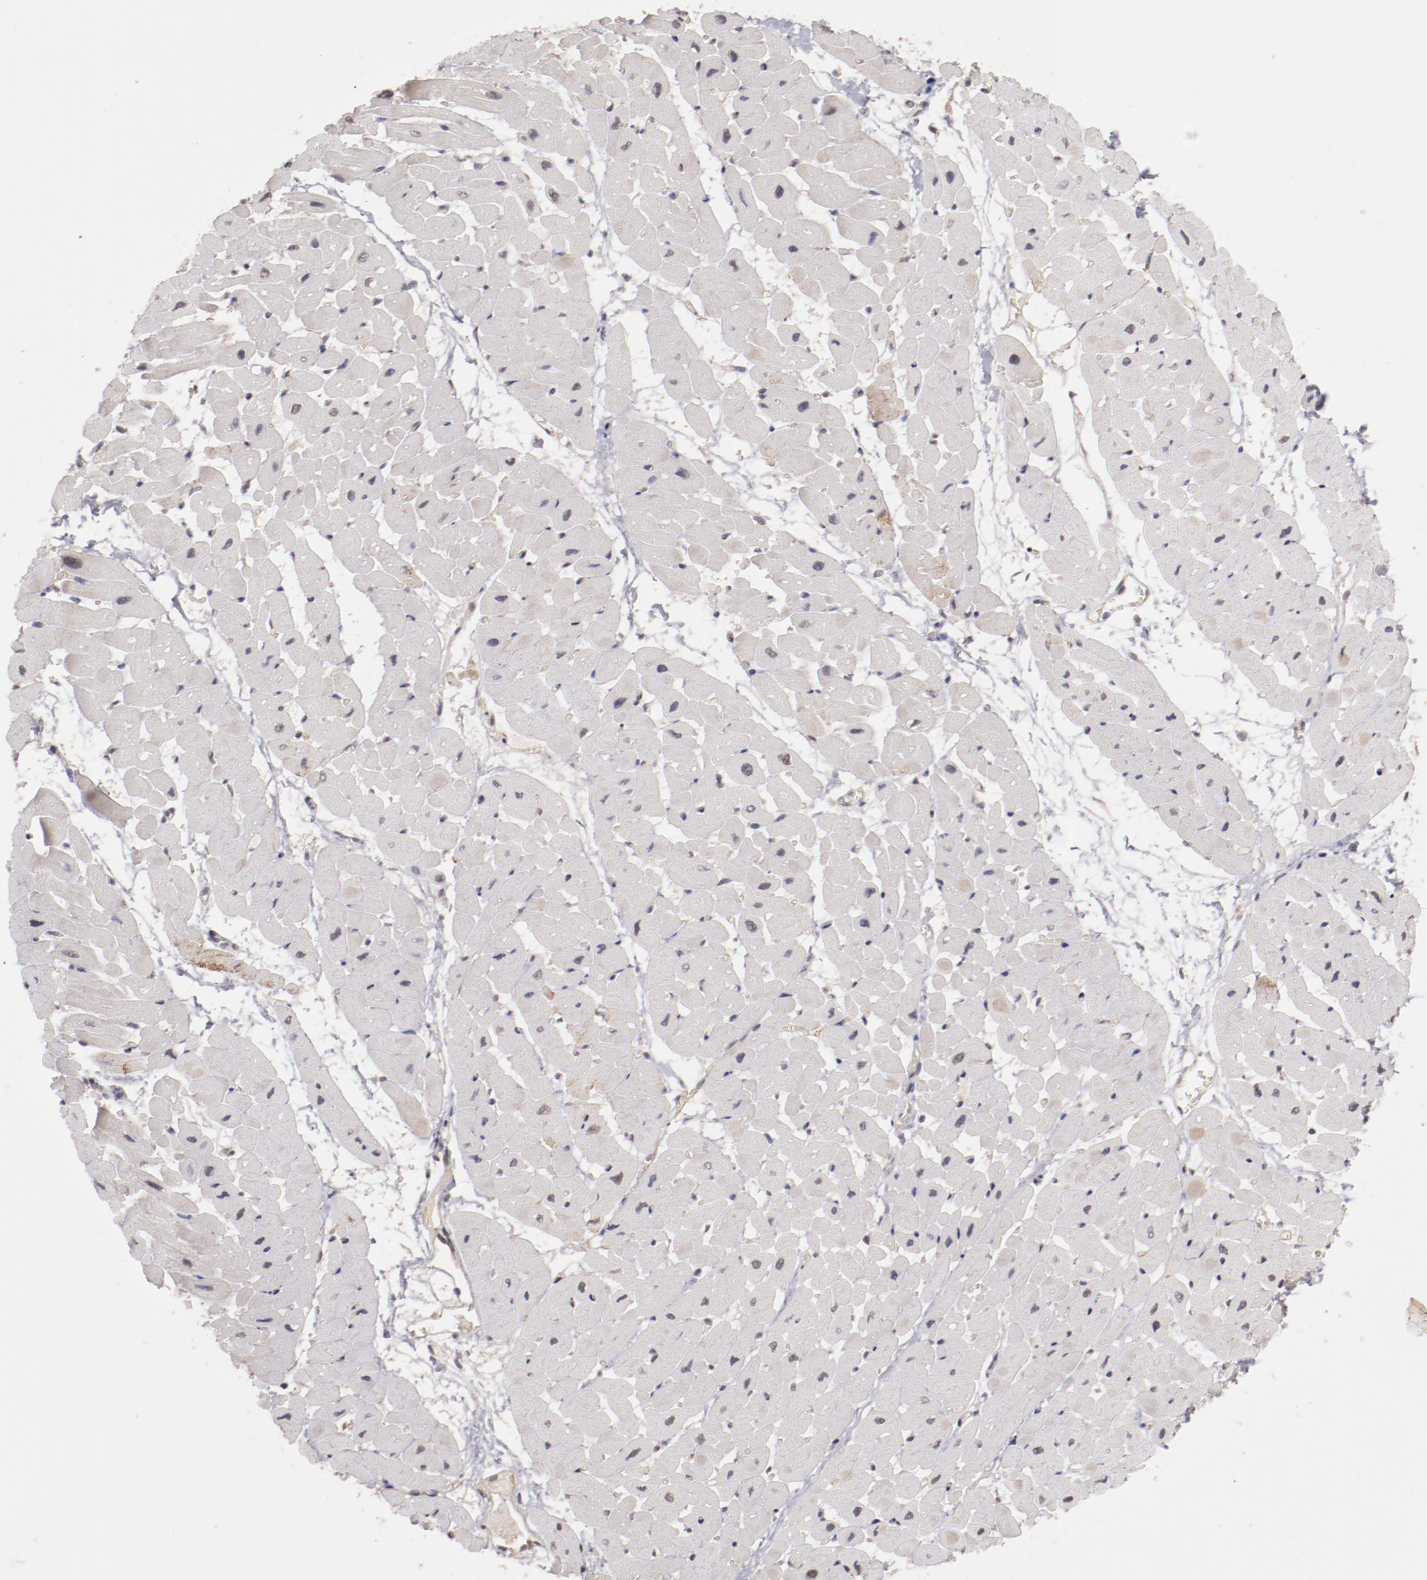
{"staining": {"intensity": "moderate", "quantity": ">75%", "location": "cytoplasmic/membranous"}, "tissue": "heart muscle", "cell_type": "Cardiomyocytes", "image_type": "normal", "snomed": [{"axis": "morphology", "description": "Normal tissue, NOS"}, {"axis": "topography", "description": "Heart"}], "caption": "A high-resolution photomicrograph shows IHC staining of unremarkable heart muscle, which shows moderate cytoplasmic/membranous expression in approximately >75% of cardiomyocytes. (brown staining indicates protein expression, while blue staining denotes nuclei).", "gene": "NFE2", "patient": {"sex": "male", "age": 45}}